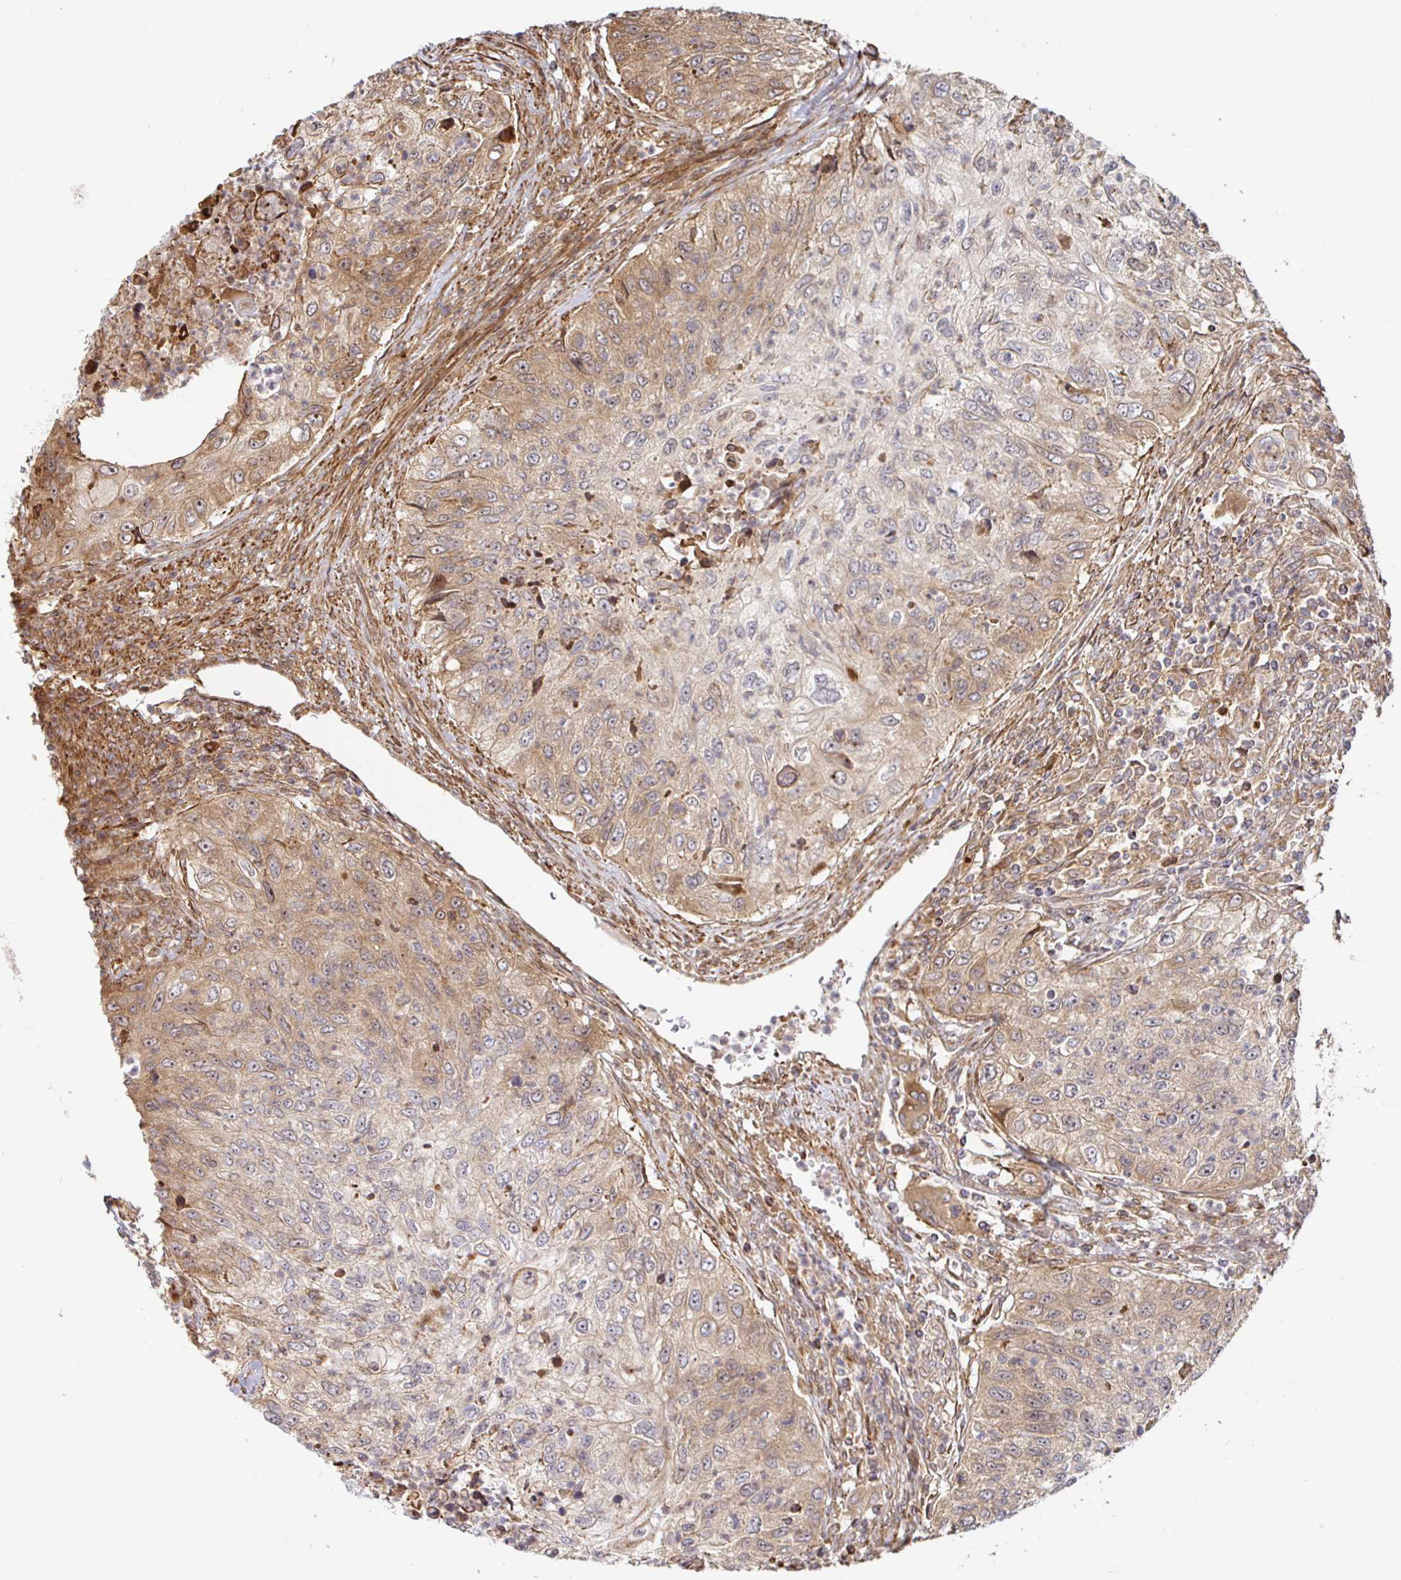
{"staining": {"intensity": "weak", "quantity": "25%-75%", "location": "cytoplasmic/membranous"}, "tissue": "urothelial cancer", "cell_type": "Tumor cells", "image_type": "cancer", "snomed": [{"axis": "morphology", "description": "Urothelial carcinoma, High grade"}, {"axis": "topography", "description": "Urinary bladder"}], "caption": "Protein staining of urothelial carcinoma (high-grade) tissue displays weak cytoplasmic/membranous positivity in about 25%-75% of tumor cells.", "gene": "STRAP", "patient": {"sex": "female", "age": 60}}